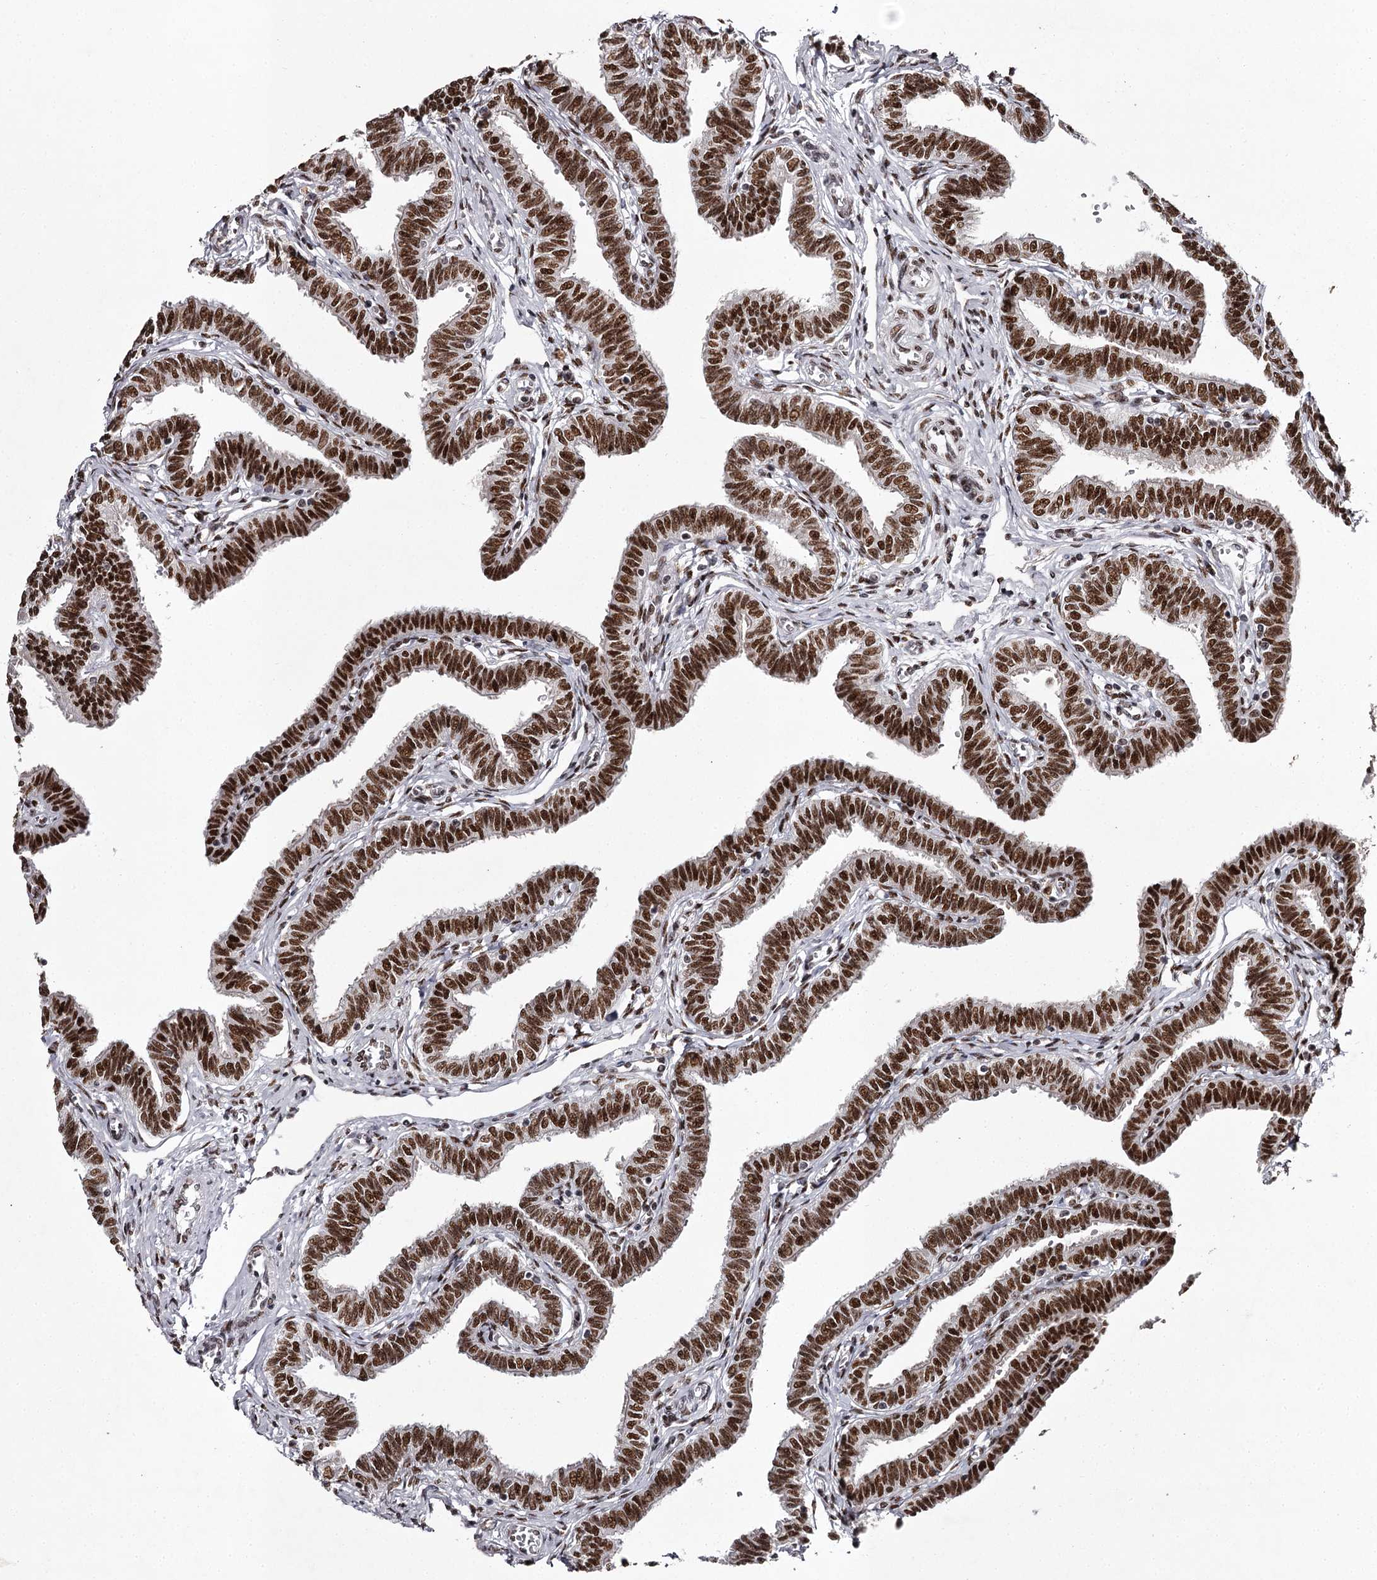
{"staining": {"intensity": "strong", "quantity": ">75%", "location": "nuclear"}, "tissue": "fallopian tube", "cell_type": "Glandular cells", "image_type": "normal", "snomed": [{"axis": "morphology", "description": "Normal tissue, NOS"}, {"axis": "topography", "description": "Fallopian tube"}, {"axis": "topography", "description": "Ovary"}], "caption": "Protein staining exhibits strong nuclear expression in about >75% of glandular cells in benign fallopian tube. (IHC, brightfield microscopy, high magnification).", "gene": "PSPC1", "patient": {"sex": "female", "age": 23}}